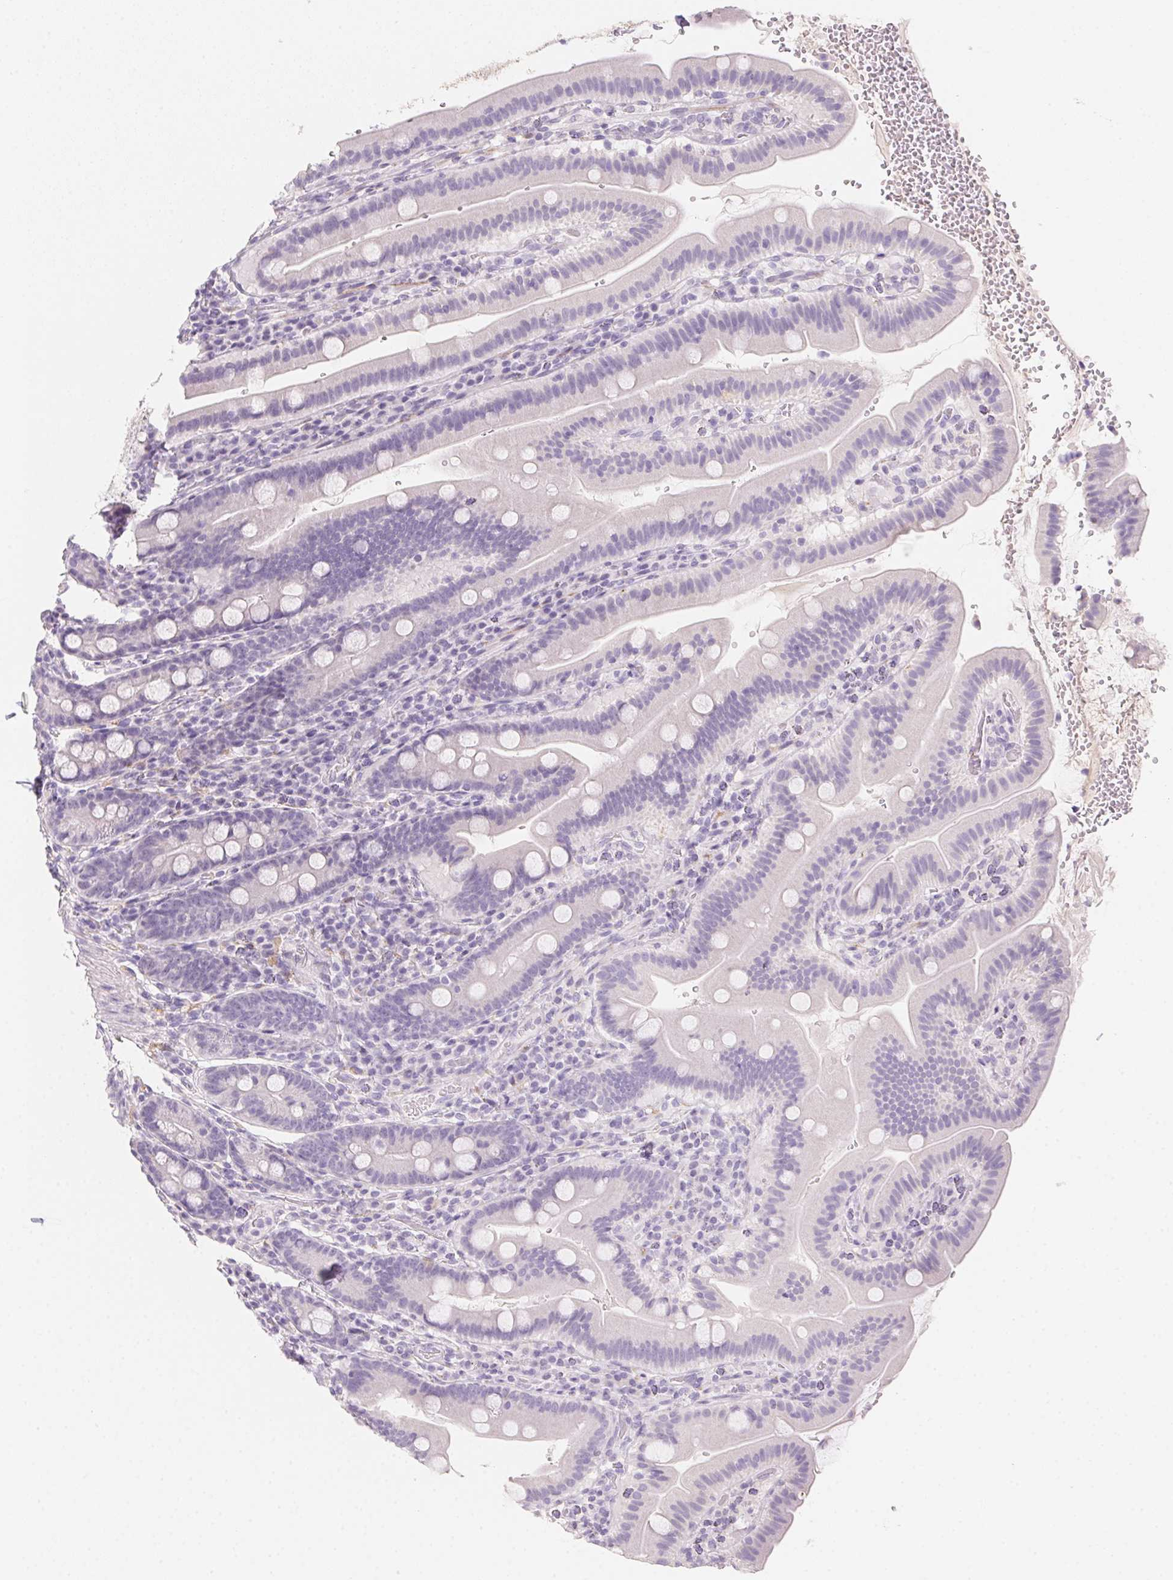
{"staining": {"intensity": "negative", "quantity": "none", "location": "none"}, "tissue": "small intestine", "cell_type": "Glandular cells", "image_type": "normal", "snomed": [{"axis": "morphology", "description": "Normal tissue, NOS"}, {"axis": "topography", "description": "Small intestine"}], "caption": "DAB immunohistochemical staining of unremarkable small intestine displays no significant positivity in glandular cells. (DAB IHC with hematoxylin counter stain).", "gene": "MYL4", "patient": {"sex": "male", "age": 26}}